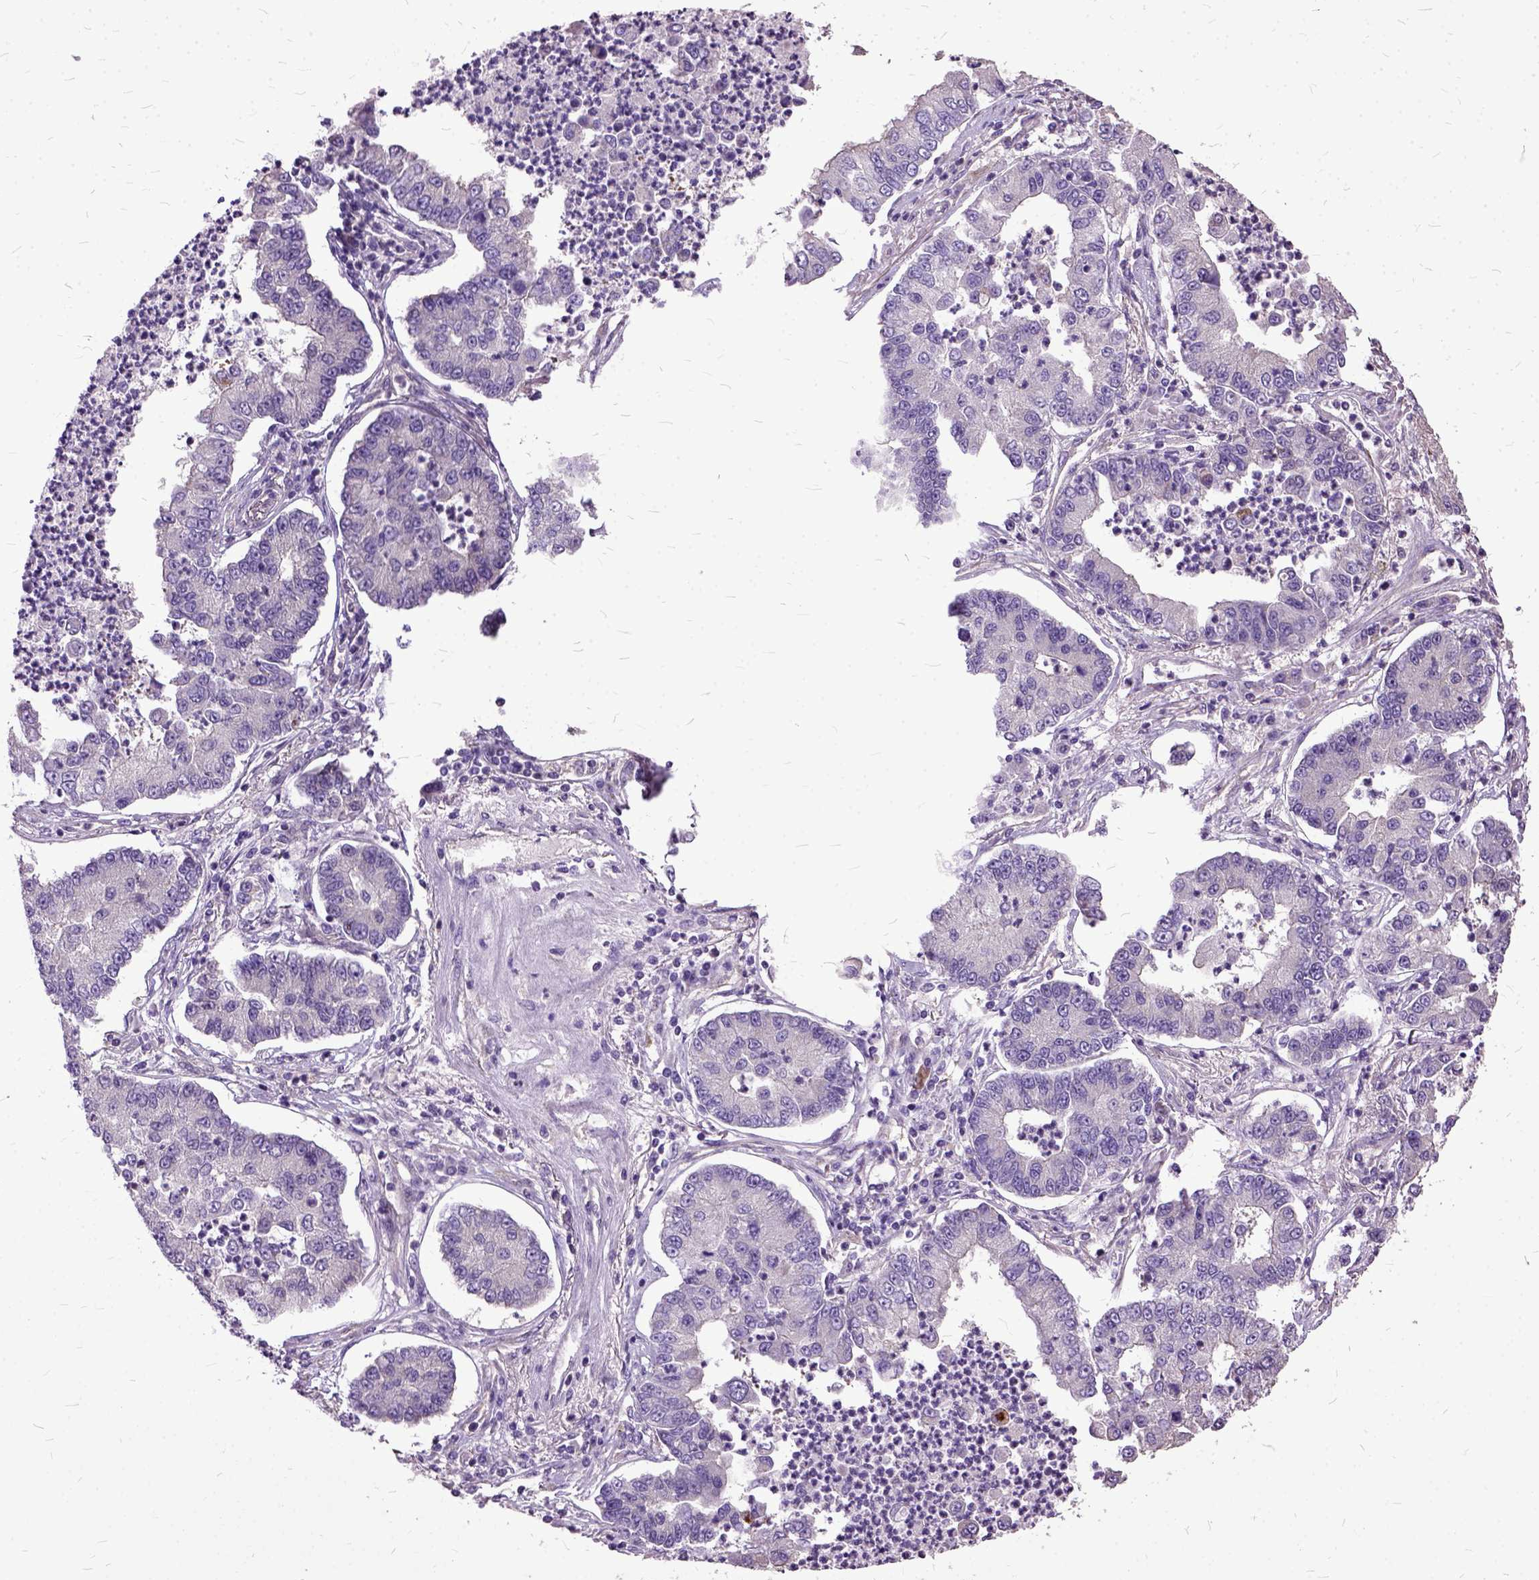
{"staining": {"intensity": "negative", "quantity": "none", "location": "none"}, "tissue": "lung cancer", "cell_type": "Tumor cells", "image_type": "cancer", "snomed": [{"axis": "morphology", "description": "Adenocarcinoma, NOS"}, {"axis": "topography", "description": "Lung"}], "caption": "Immunohistochemistry (IHC) of human lung adenocarcinoma shows no positivity in tumor cells. Nuclei are stained in blue.", "gene": "AREG", "patient": {"sex": "female", "age": 57}}